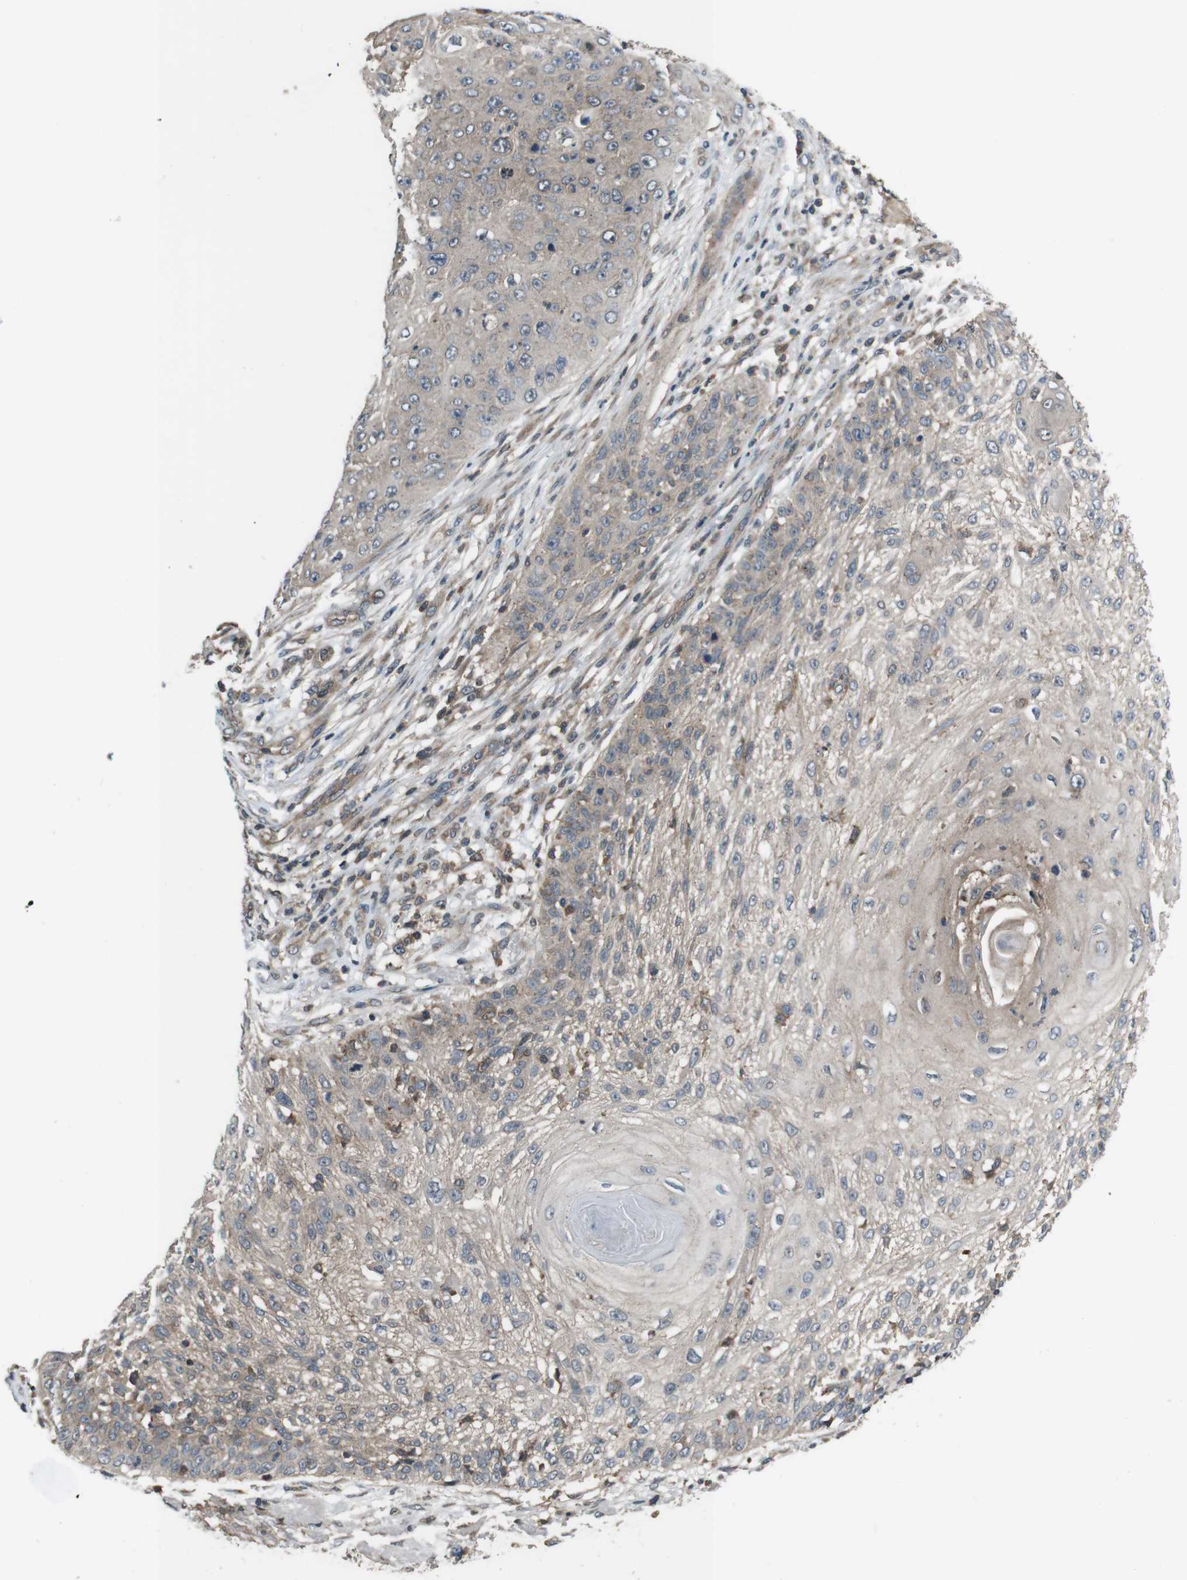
{"staining": {"intensity": "weak", "quantity": "25%-75%", "location": "cytoplasmic/membranous"}, "tissue": "skin cancer", "cell_type": "Tumor cells", "image_type": "cancer", "snomed": [{"axis": "morphology", "description": "Squamous cell carcinoma, NOS"}, {"axis": "topography", "description": "Skin"}], "caption": "Brown immunohistochemical staining in human skin cancer (squamous cell carcinoma) demonstrates weak cytoplasmic/membranous expression in about 25%-75% of tumor cells.", "gene": "SLC22A23", "patient": {"sex": "female", "age": 80}}